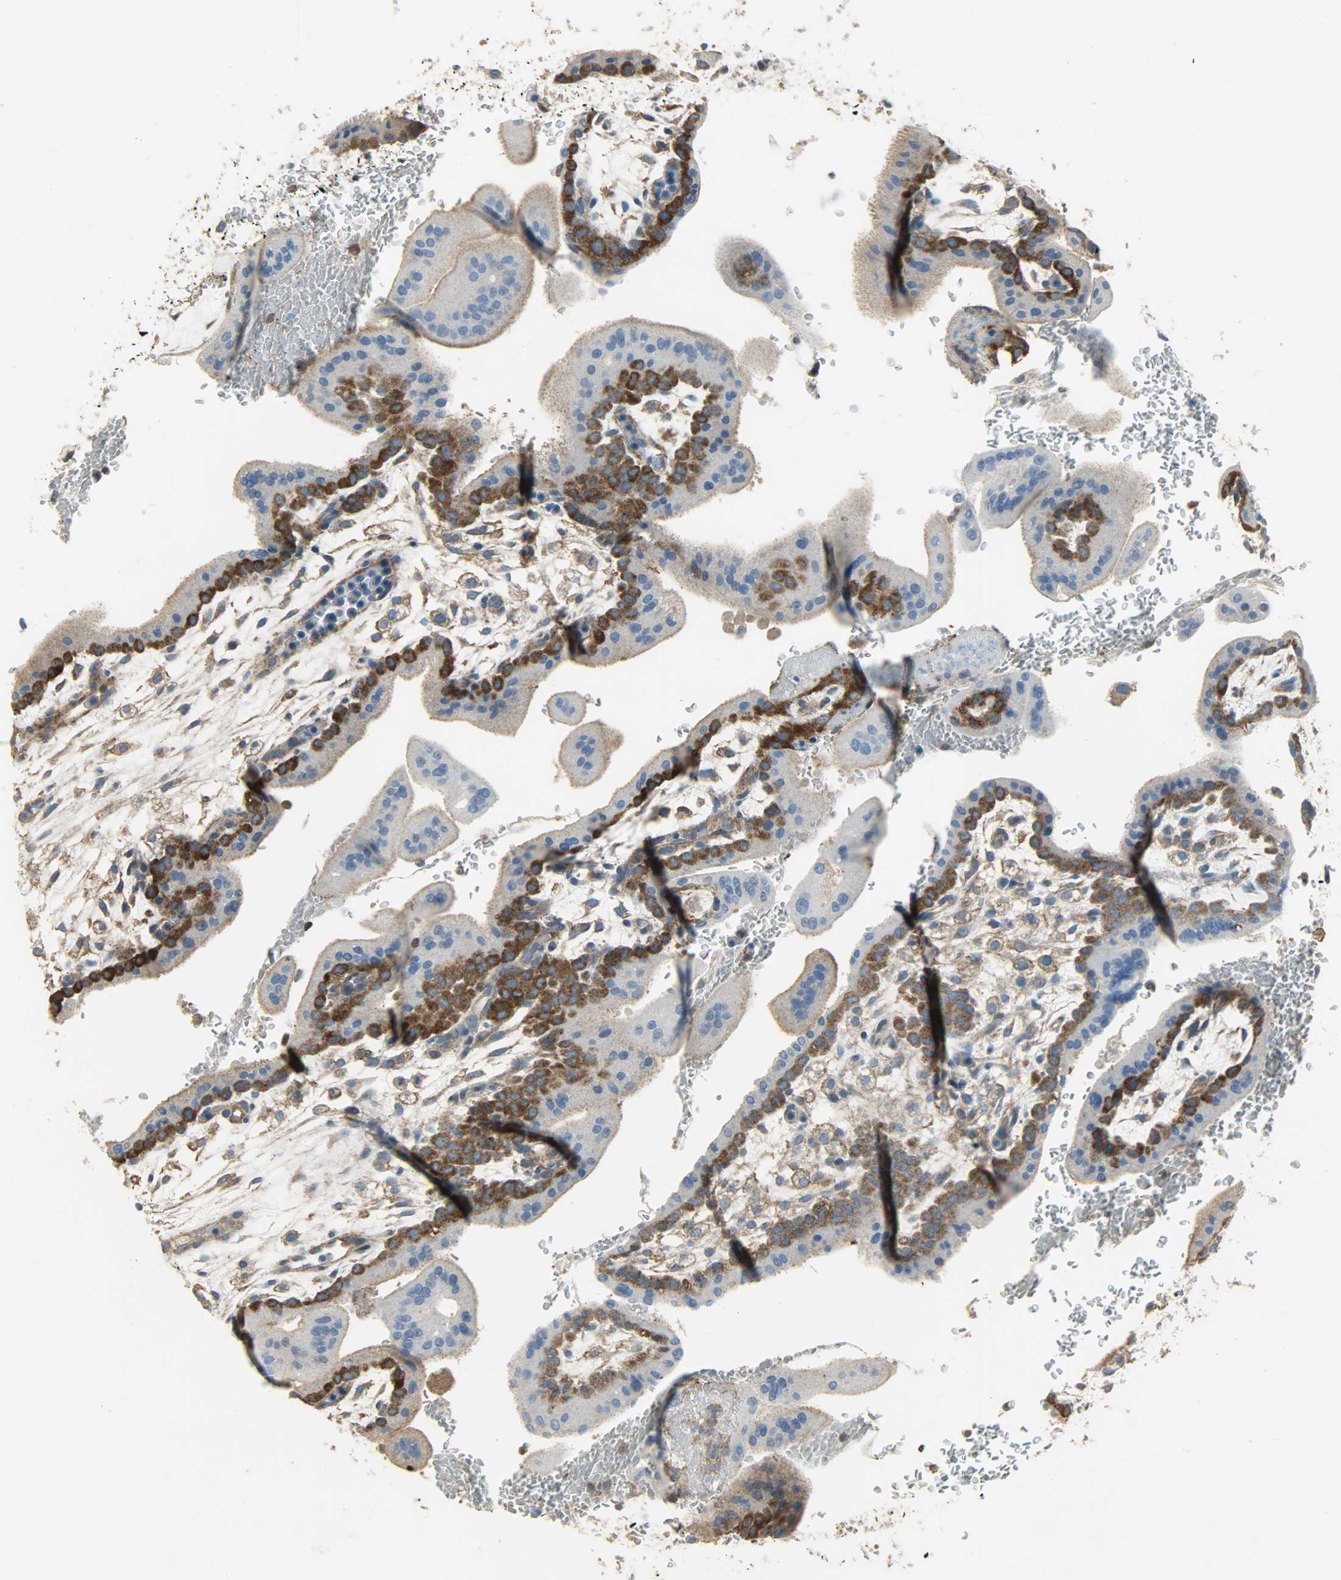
{"staining": {"intensity": "weak", "quantity": "25%-75%", "location": "cytoplasmic/membranous"}, "tissue": "placenta", "cell_type": "Decidual cells", "image_type": "normal", "snomed": [{"axis": "morphology", "description": "Normal tissue, NOS"}, {"axis": "topography", "description": "Placenta"}], "caption": "Placenta stained with DAB (3,3'-diaminobenzidine) immunohistochemistry (IHC) exhibits low levels of weak cytoplasmic/membranous positivity in about 25%-75% of decidual cells.", "gene": "DNAJA4", "patient": {"sex": "female", "age": 35}}